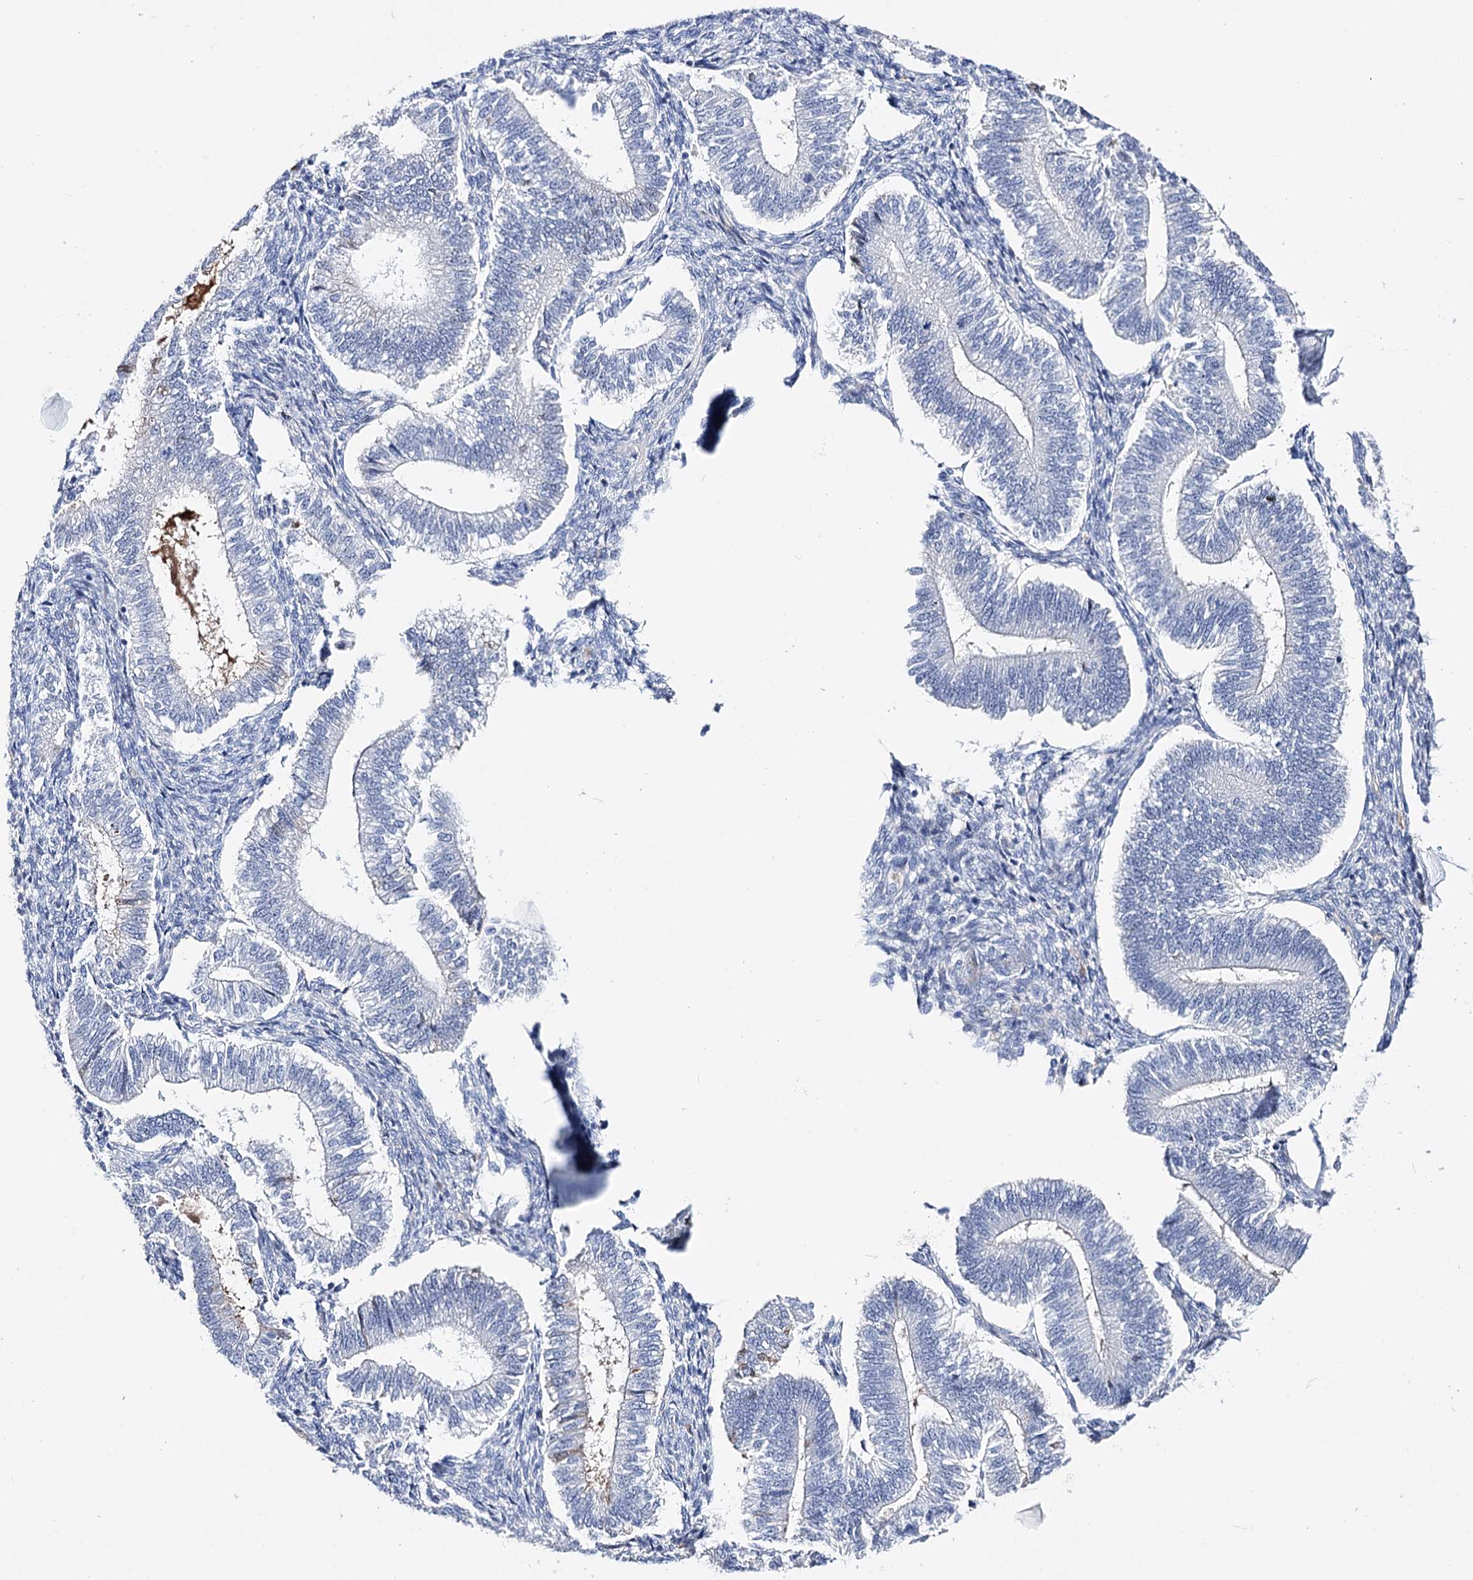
{"staining": {"intensity": "negative", "quantity": "none", "location": "none"}, "tissue": "endometrium", "cell_type": "Cells in endometrial stroma", "image_type": "normal", "snomed": [{"axis": "morphology", "description": "Normal tissue, NOS"}, {"axis": "topography", "description": "Endometrium"}], "caption": "Micrograph shows no significant protein positivity in cells in endometrial stroma of unremarkable endometrium.", "gene": "PCGF5", "patient": {"sex": "female", "age": 25}}